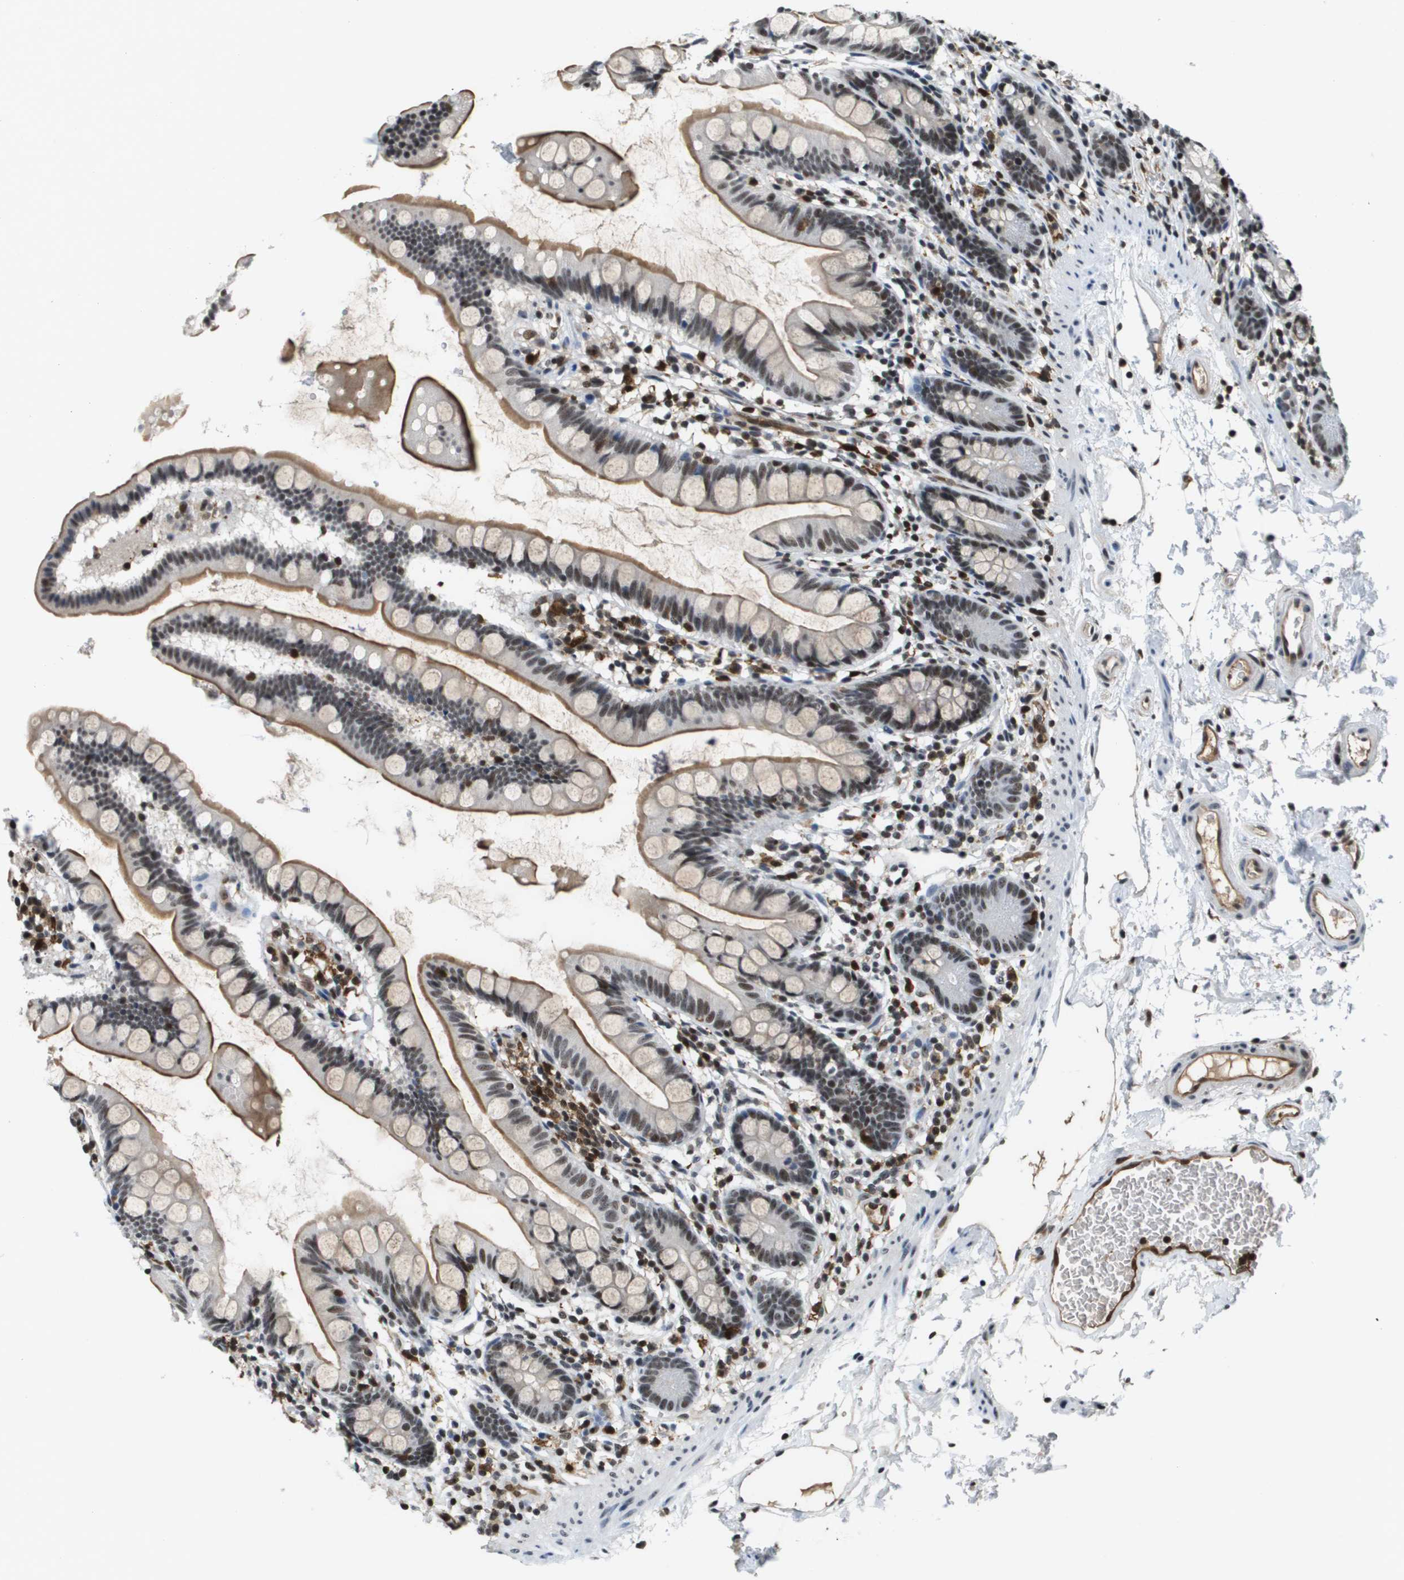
{"staining": {"intensity": "strong", "quantity": "25%-75%", "location": "cytoplasmic/membranous,nuclear"}, "tissue": "small intestine", "cell_type": "Glandular cells", "image_type": "normal", "snomed": [{"axis": "morphology", "description": "Normal tissue, NOS"}, {"axis": "topography", "description": "Small intestine"}], "caption": "Immunohistochemistry staining of benign small intestine, which shows high levels of strong cytoplasmic/membranous,nuclear expression in approximately 25%-75% of glandular cells indicating strong cytoplasmic/membranous,nuclear protein positivity. The staining was performed using DAB (3,3'-diaminobenzidine) (brown) for protein detection and nuclei were counterstained in hematoxylin (blue).", "gene": "EP400", "patient": {"sex": "female", "age": 84}}